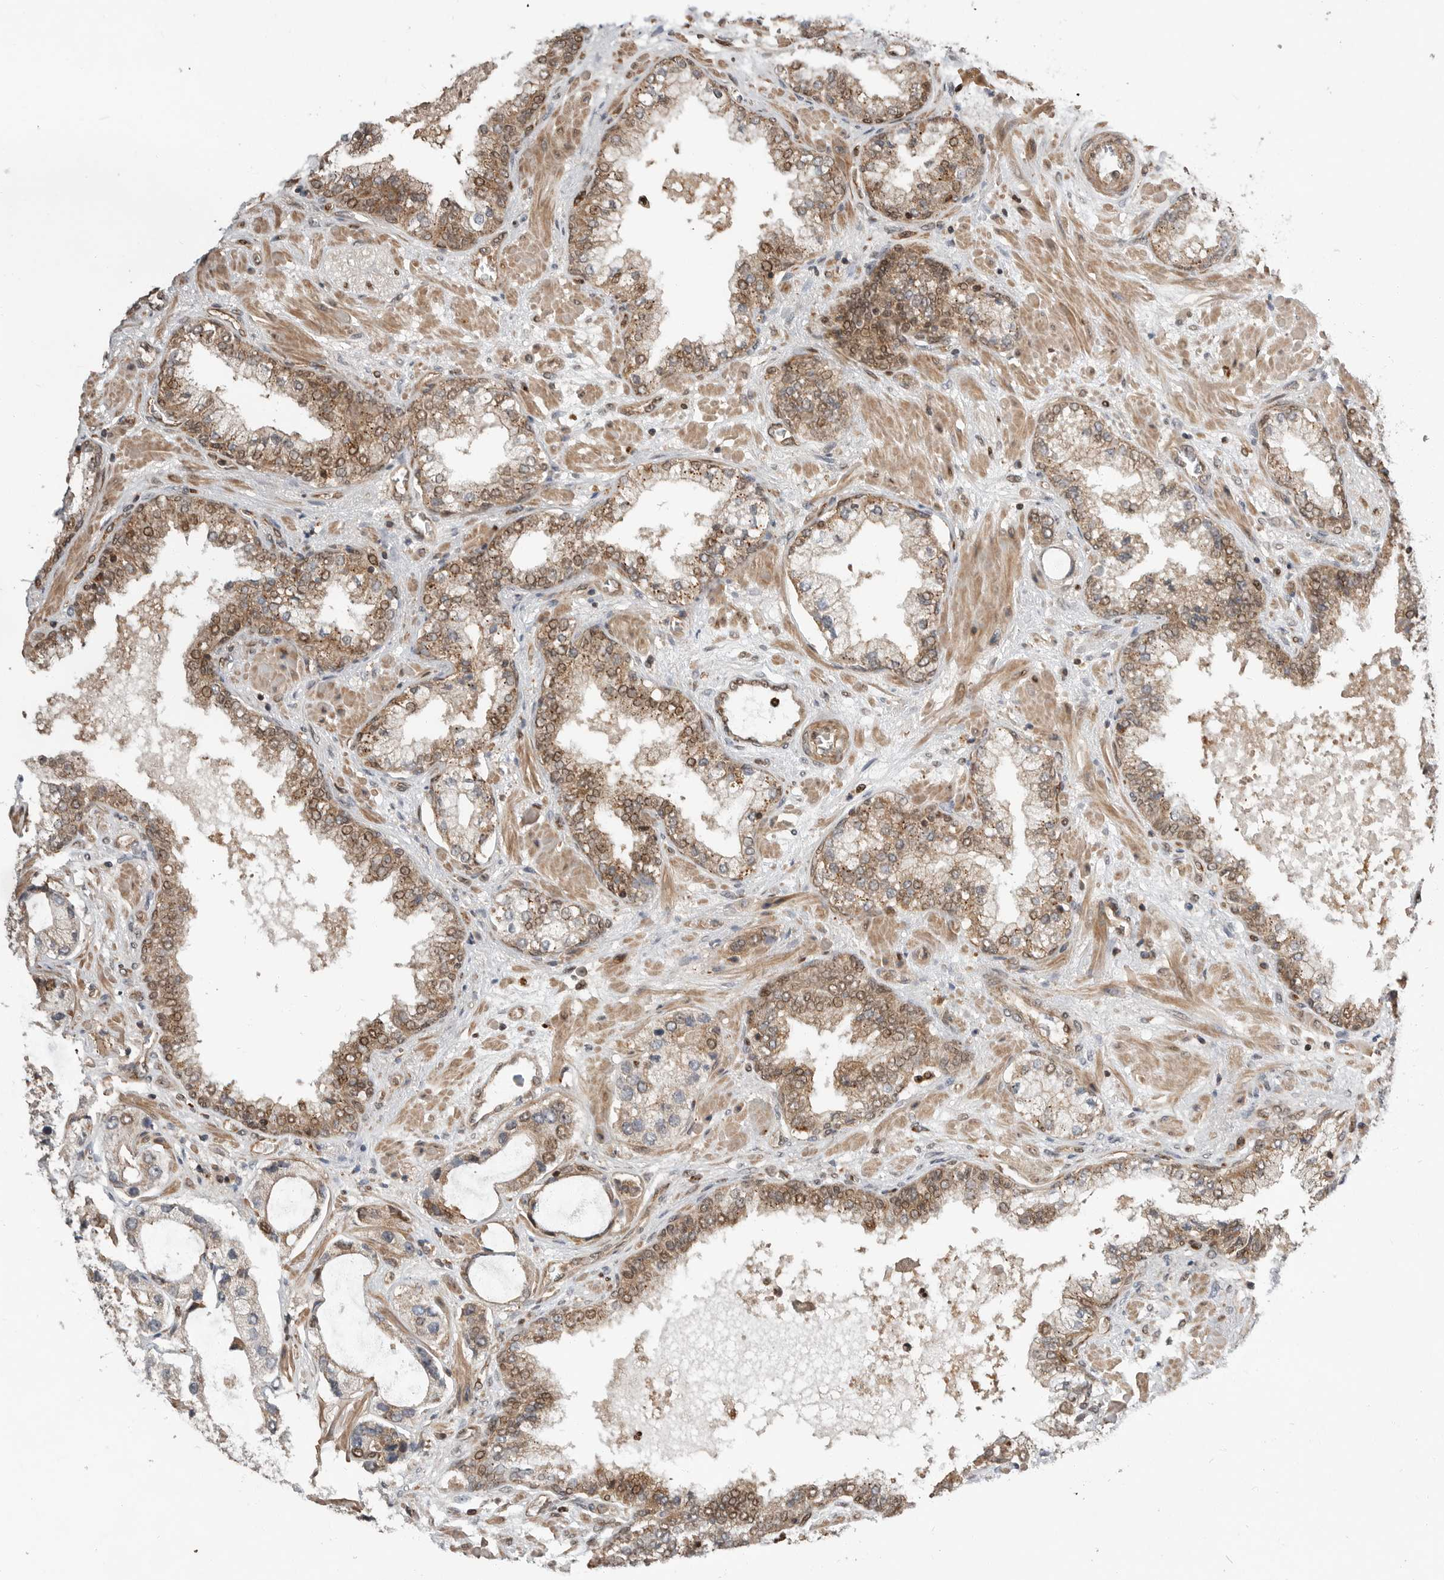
{"staining": {"intensity": "moderate", "quantity": ">75%", "location": "cytoplasmic/membranous,nuclear"}, "tissue": "prostate cancer", "cell_type": "Tumor cells", "image_type": "cancer", "snomed": [{"axis": "morphology", "description": "Normal tissue, NOS"}, {"axis": "morphology", "description": "Adenocarcinoma, High grade"}, {"axis": "topography", "description": "Prostate"}, {"axis": "topography", "description": "Peripheral nerve tissue"}], "caption": "A brown stain shows moderate cytoplasmic/membranous and nuclear staining of a protein in human high-grade adenocarcinoma (prostate) tumor cells.", "gene": "STRAP", "patient": {"sex": "male", "age": 59}}